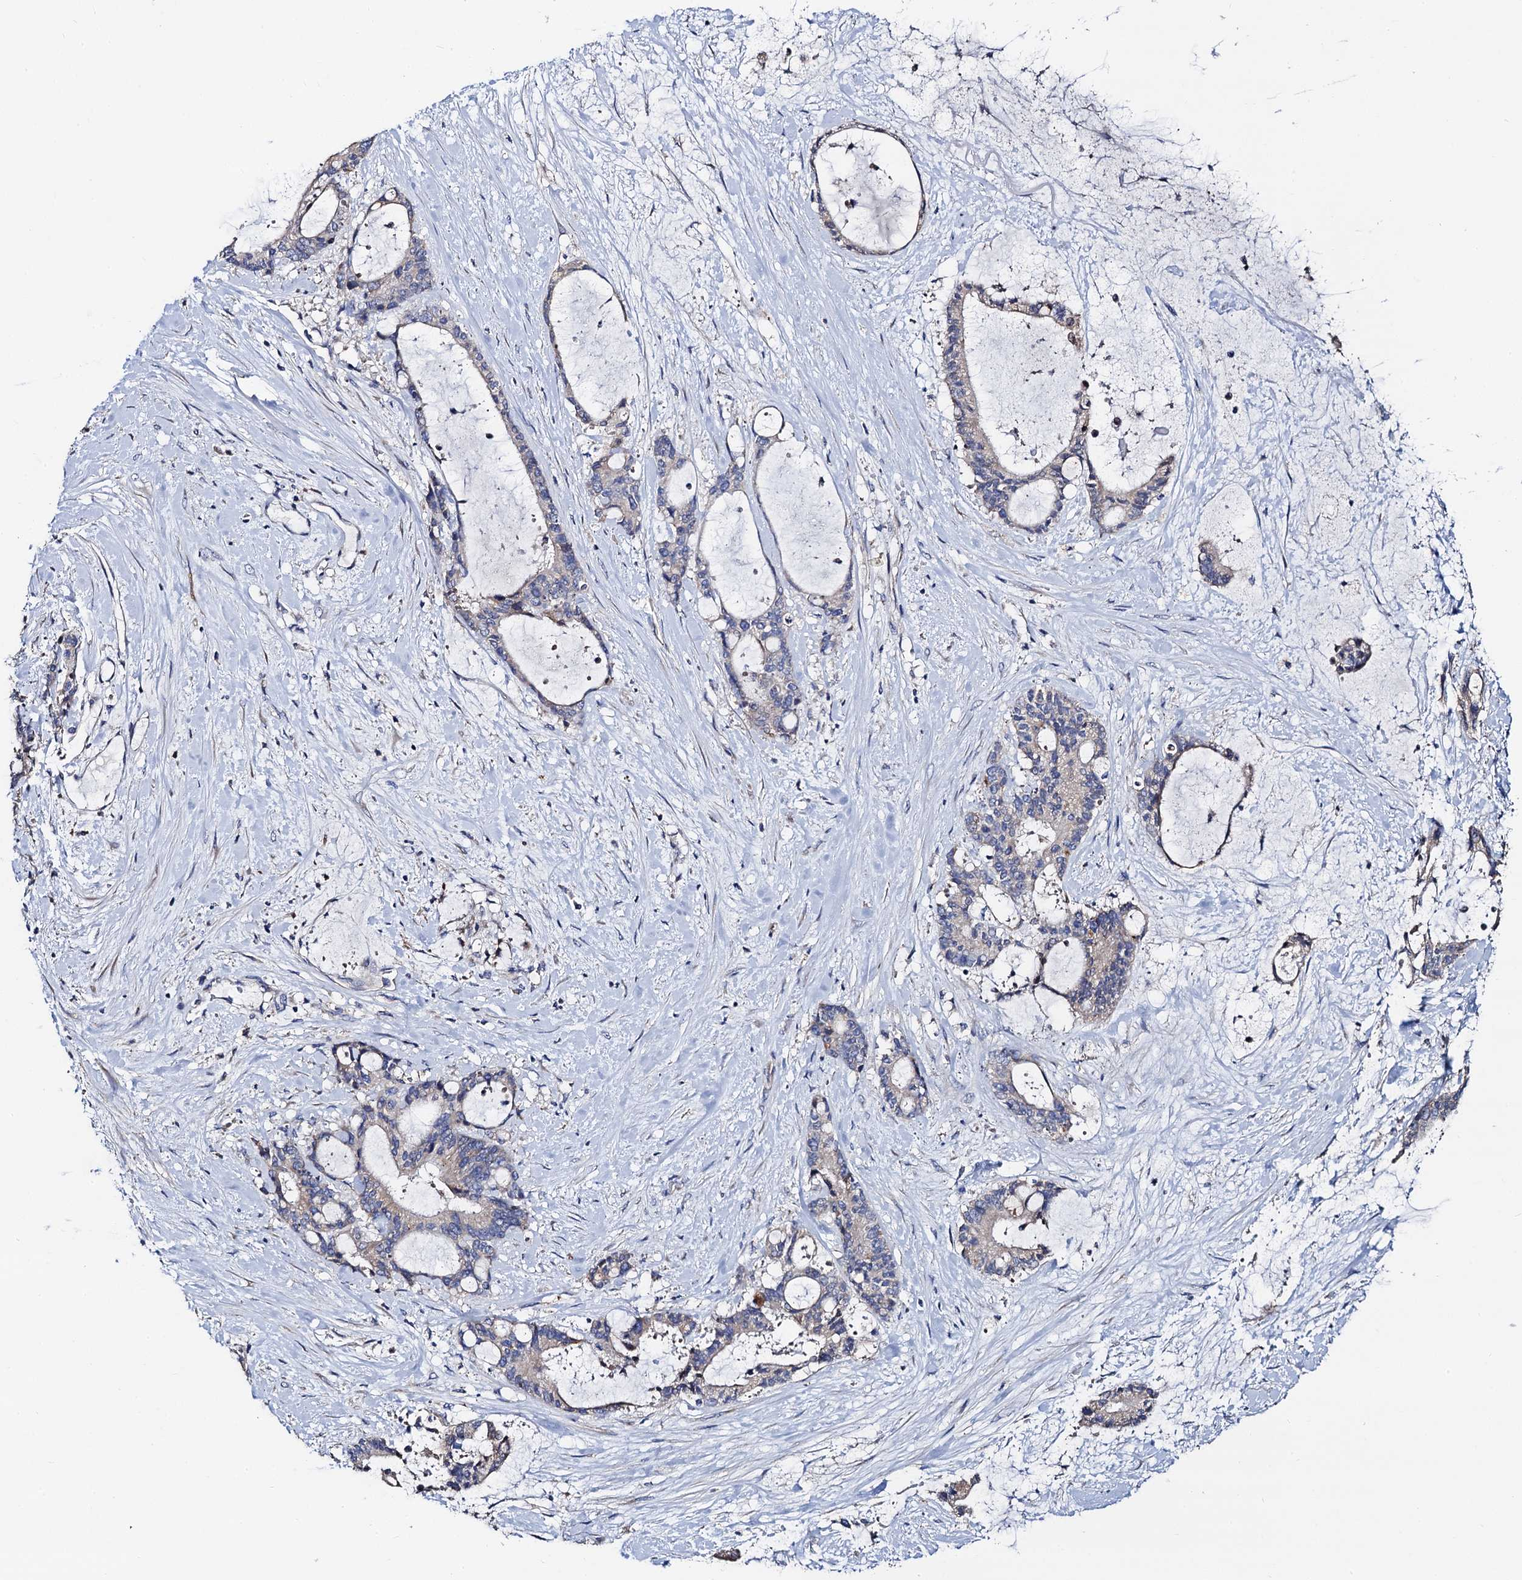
{"staining": {"intensity": "negative", "quantity": "none", "location": "none"}, "tissue": "liver cancer", "cell_type": "Tumor cells", "image_type": "cancer", "snomed": [{"axis": "morphology", "description": "Normal tissue, NOS"}, {"axis": "morphology", "description": "Cholangiocarcinoma"}, {"axis": "topography", "description": "Liver"}, {"axis": "topography", "description": "Peripheral nerve tissue"}], "caption": "This is an immunohistochemistry image of human liver cancer. There is no expression in tumor cells.", "gene": "FREM3", "patient": {"sex": "female", "age": 73}}